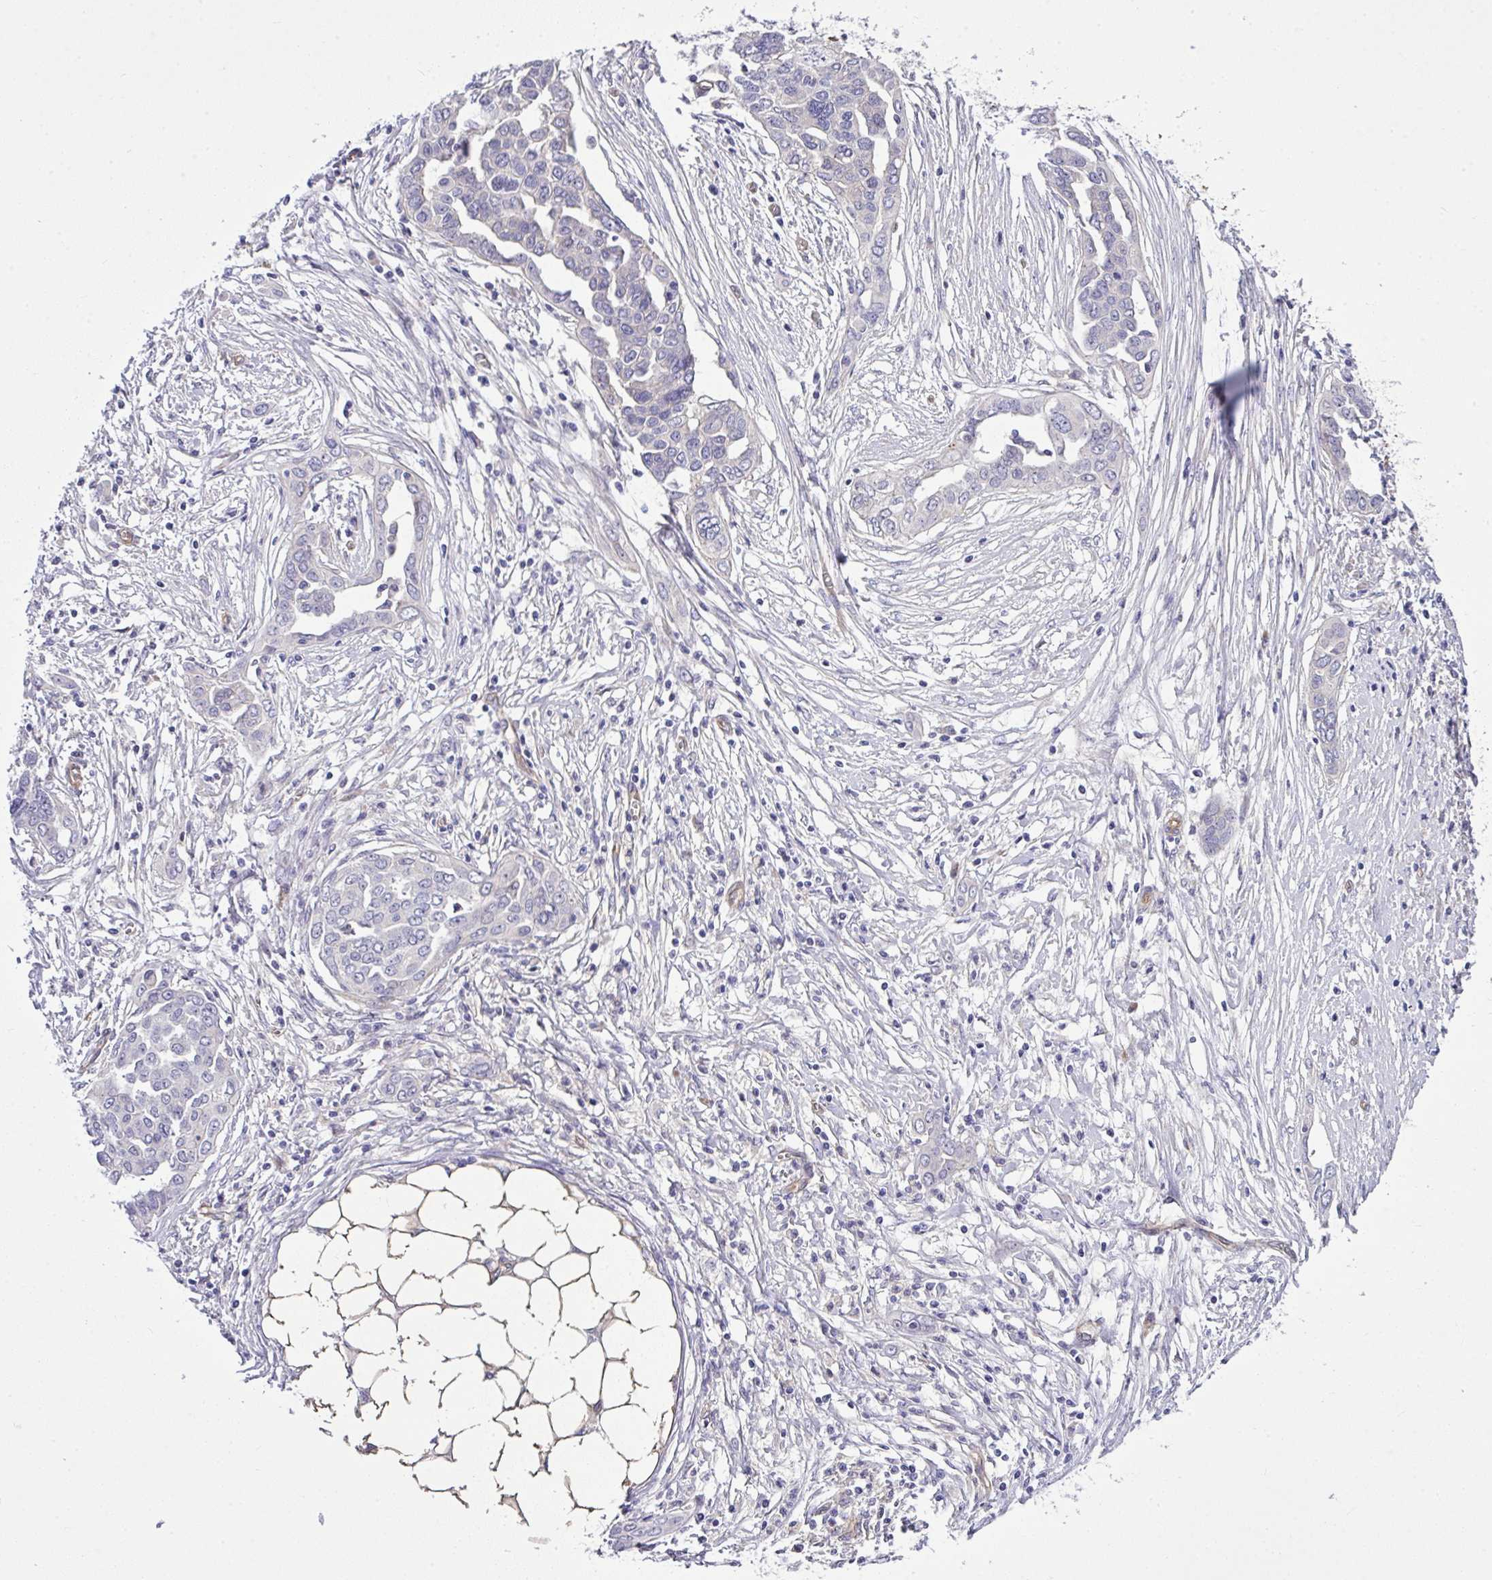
{"staining": {"intensity": "weak", "quantity": "<25%", "location": "cytoplasmic/membranous"}, "tissue": "ovarian cancer", "cell_type": "Tumor cells", "image_type": "cancer", "snomed": [{"axis": "morphology", "description": "Cystadenocarcinoma, serous, NOS"}, {"axis": "topography", "description": "Ovary"}], "caption": "Immunohistochemistry of serous cystadenocarcinoma (ovarian) reveals no staining in tumor cells.", "gene": "RSKR", "patient": {"sex": "female", "age": 59}}